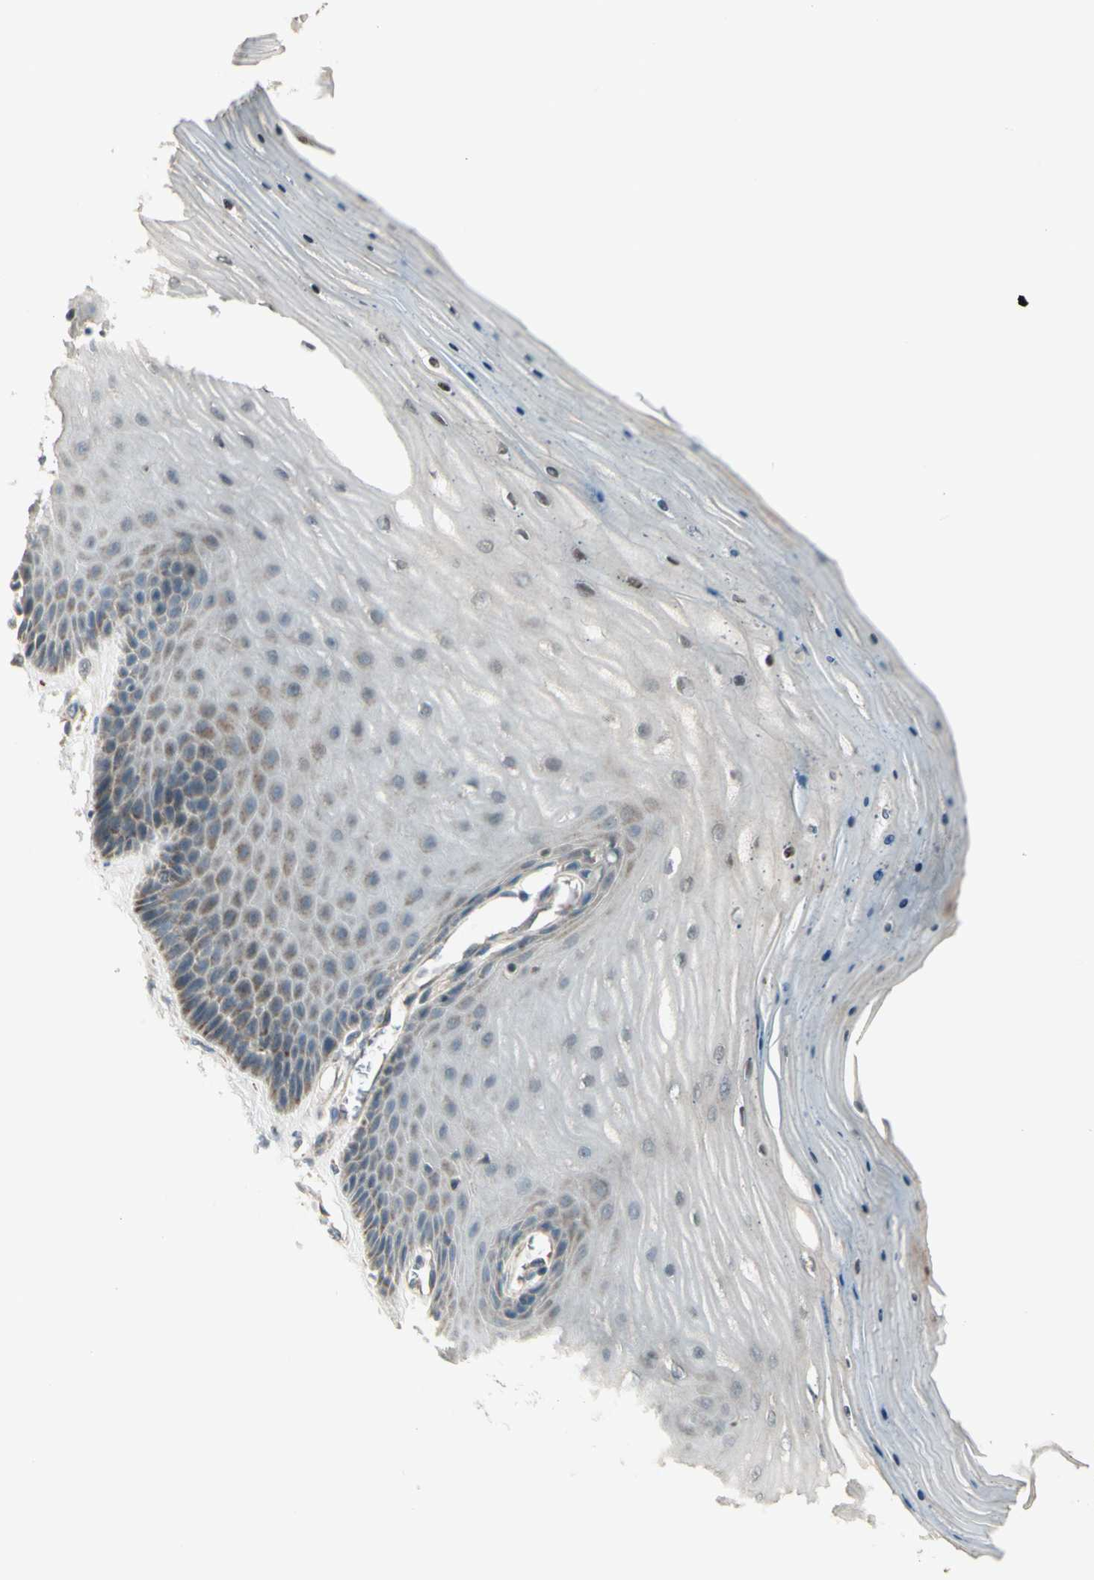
{"staining": {"intensity": "moderate", "quantity": "25%-75%", "location": "cytoplasmic/membranous,nuclear"}, "tissue": "cervix", "cell_type": "Squamous epithelial cells", "image_type": "normal", "snomed": [{"axis": "morphology", "description": "Normal tissue, NOS"}, {"axis": "topography", "description": "Cervix"}], "caption": "Protein expression analysis of normal cervix displays moderate cytoplasmic/membranous,nuclear positivity in about 25%-75% of squamous epithelial cells. Using DAB (3,3'-diaminobenzidine) (brown) and hematoxylin (blue) stains, captured at high magnification using brightfield microscopy.", "gene": "OSTM1", "patient": {"sex": "female", "age": 55}}